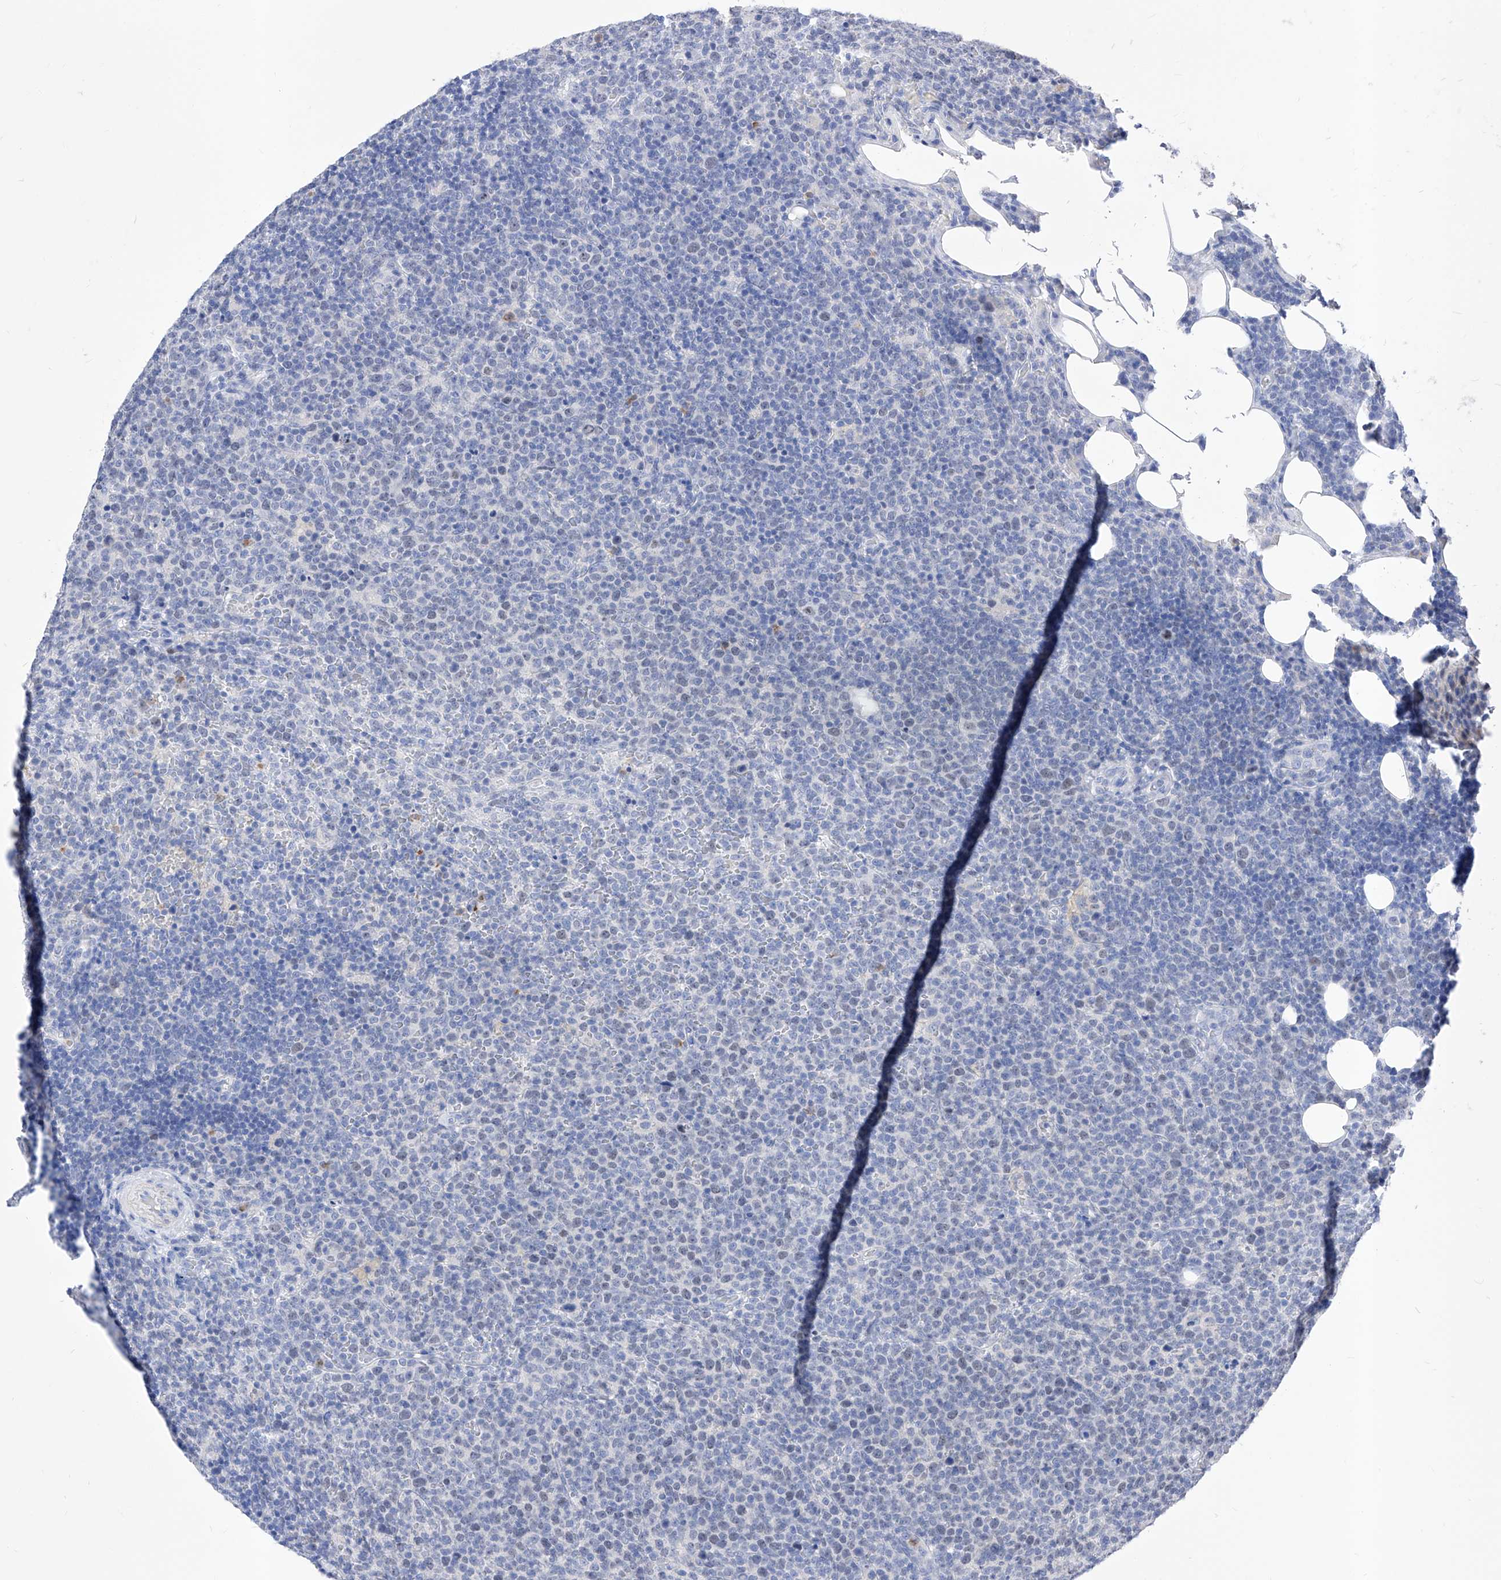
{"staining": {"intensity": "negative", "quantity": "none", "location": "none"}, "tissue": "lymphoma", "cell_type": "Tumor cells", "image_type": "cancer", "snomed": [{"axis": "morphology", "description": "Malignant lymphoma, non-Hodgkin's type, High grade"}, {"axis": "topography", "description": "Lymph node"}], "caption": "This is an IHC image of lymphoma. There is no staining in tumor cells.", "gene": "VAX1", "patient": {"sex": "male", "age": 61}}